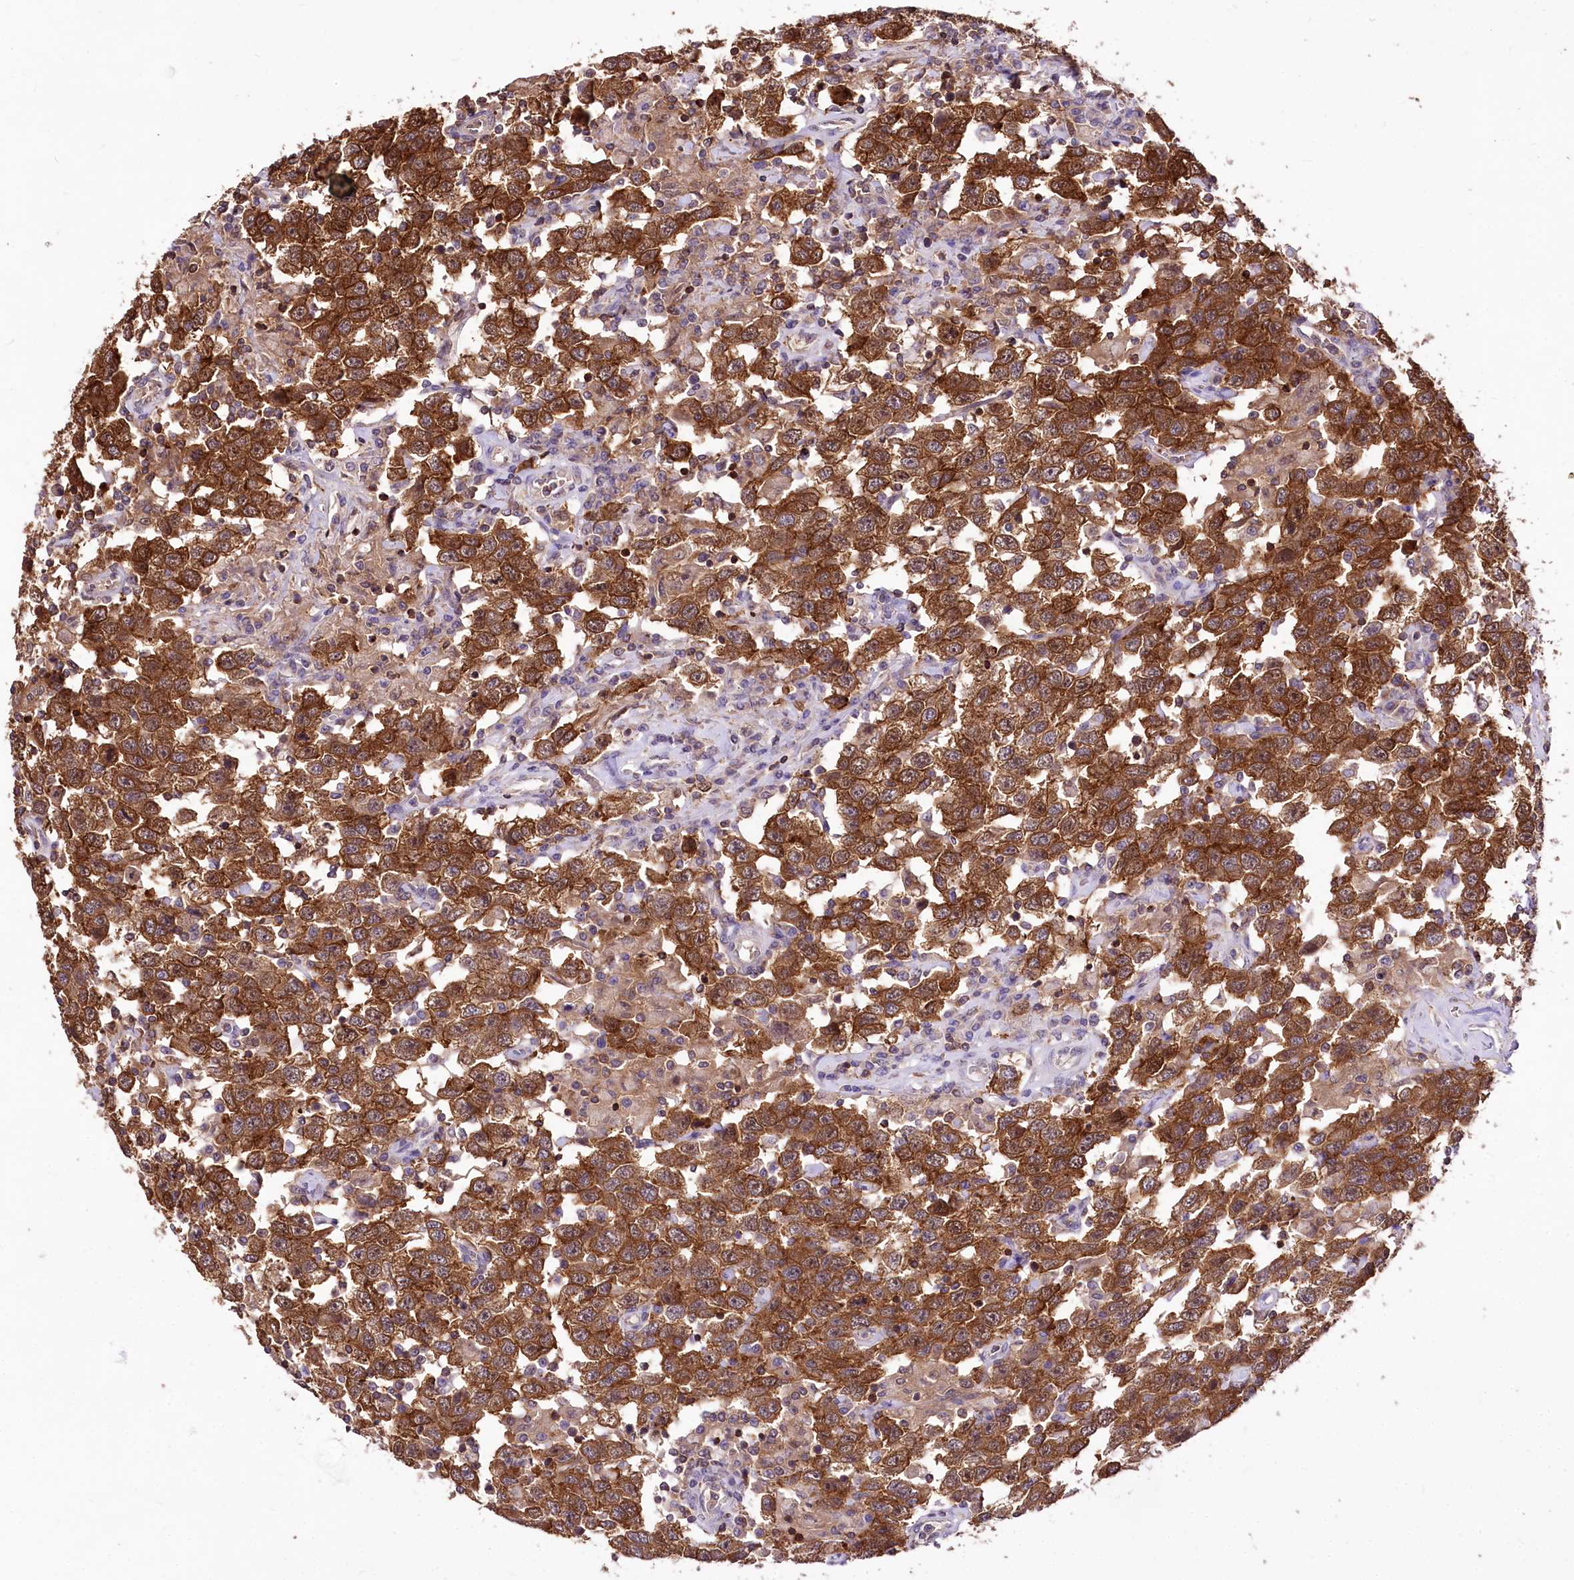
{"staining": {"intensity": "strong", "quantity": ">75%", "location": "cytoplasmic/membranous,nuclear"}, "tissue": "testis cancer", "cell_type": "Tumor cells", "image_type": "cancer", "snomed": [{"axis": "morphology", "description": "Seminoma, NOS"}, {"axis": "topography", "description": "Testis"}], "caption": "The micrograph displays immunohistochemical staining of testis seminoma. There is strong cytoplasmic/membranous and nuclear positivity is appreciated in approximately >75% of tumor cells.", "gene": "SERGEF", "patient": {"sex": "male", "age": 41}}